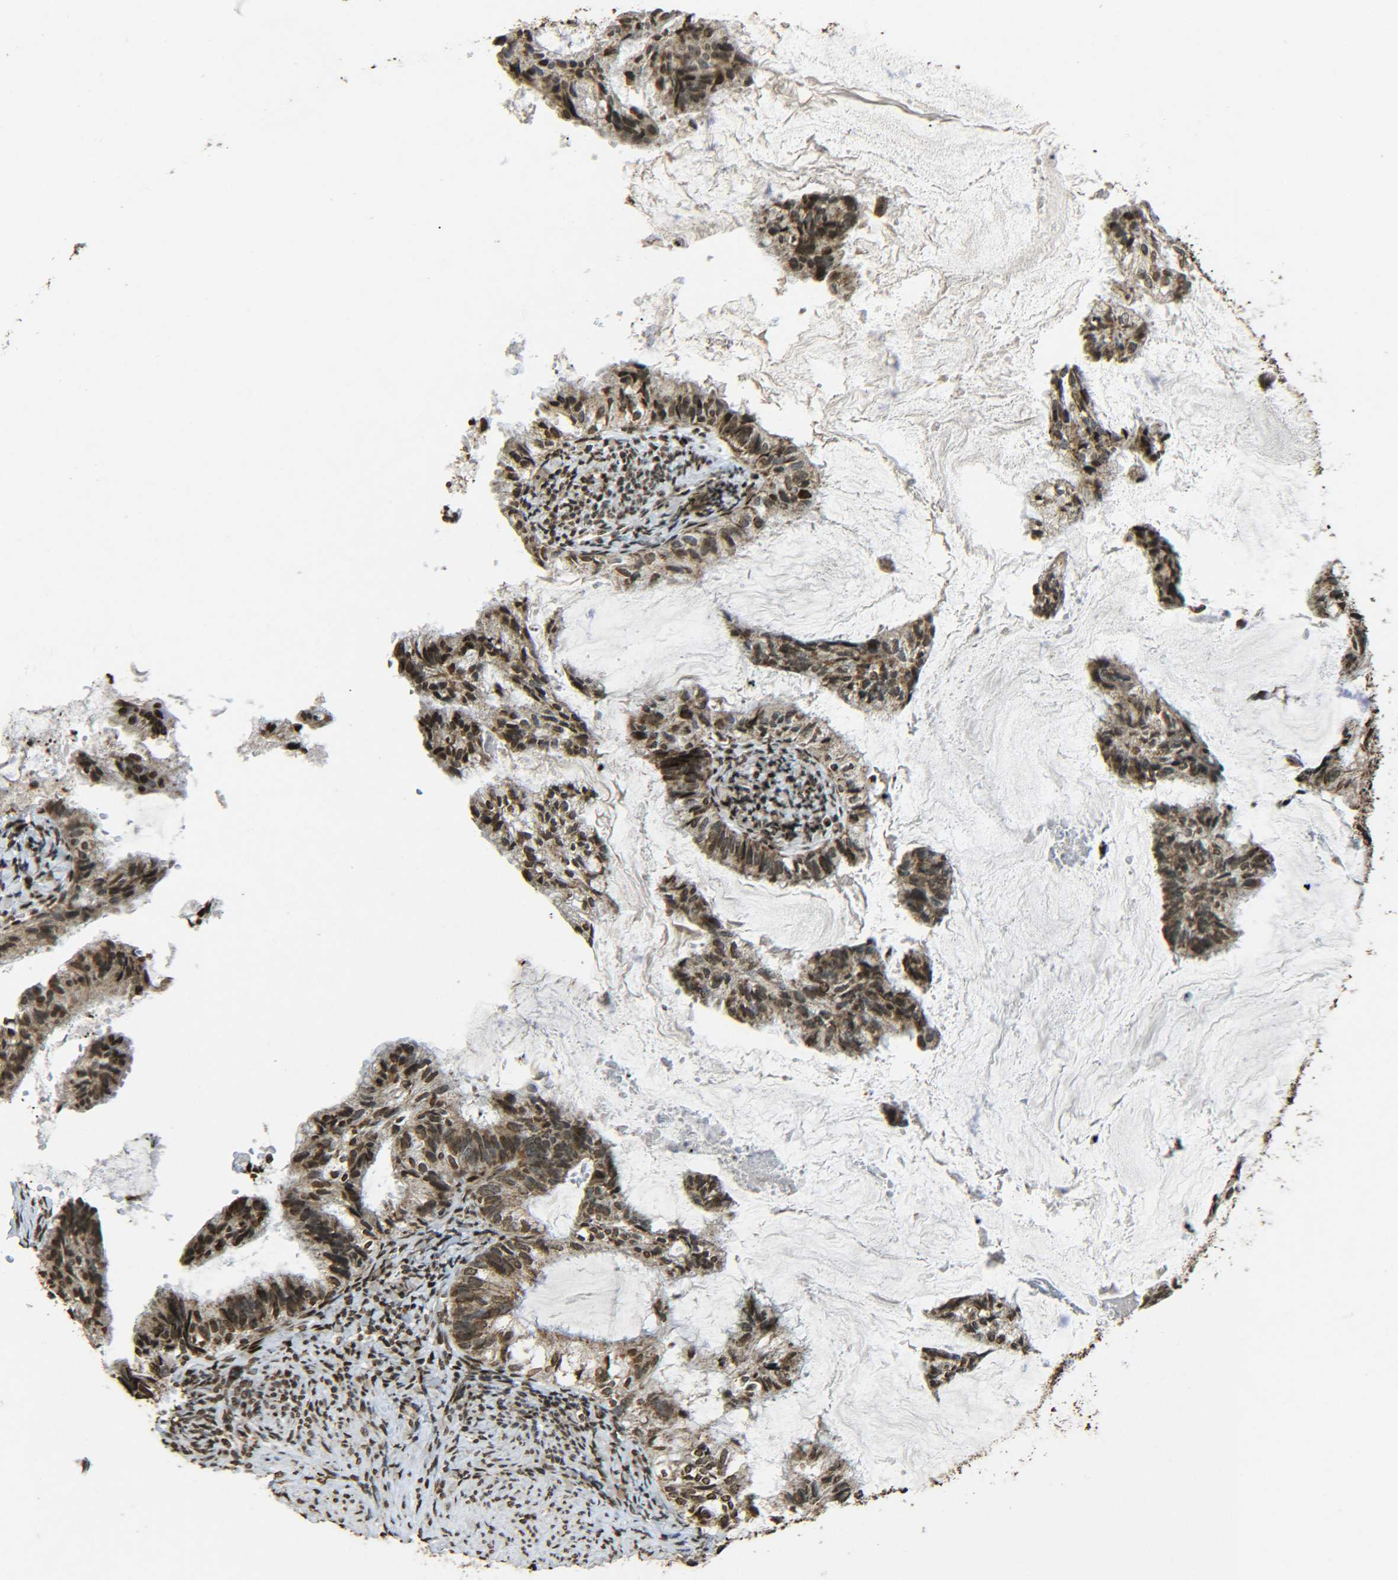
{"staining": {"intensity": "moderate", "quantity": ">75%", "location": "cytoplasmic/membranous,nuclear"}, "tissue": "cervical cancer", "cell_type": "Tumor cells", "image_type": "cancer", "snomed": [{"axis": "morphology", "description": "Normal tissue, NOS"}, {"axis": "morphology", "description": "Adenocarcinoma, NOS"}, {"axis": "topography", "description": "Cervix"}, {"axis": "topography", "description": "Endometrium"}], "caption": "DAB immunohistochemical staining of human cervical cancer displays moderate cytoplasmic/membranous and nuclear protein positivity in approximately >75% of tumor cells. The staining was performed using DAB, with brown indicating positive protein expression. Nuclei are stained blue with hematoxylin.", "gene": "NEUROG2", "patient": {"sex": "female", "age": 86}}